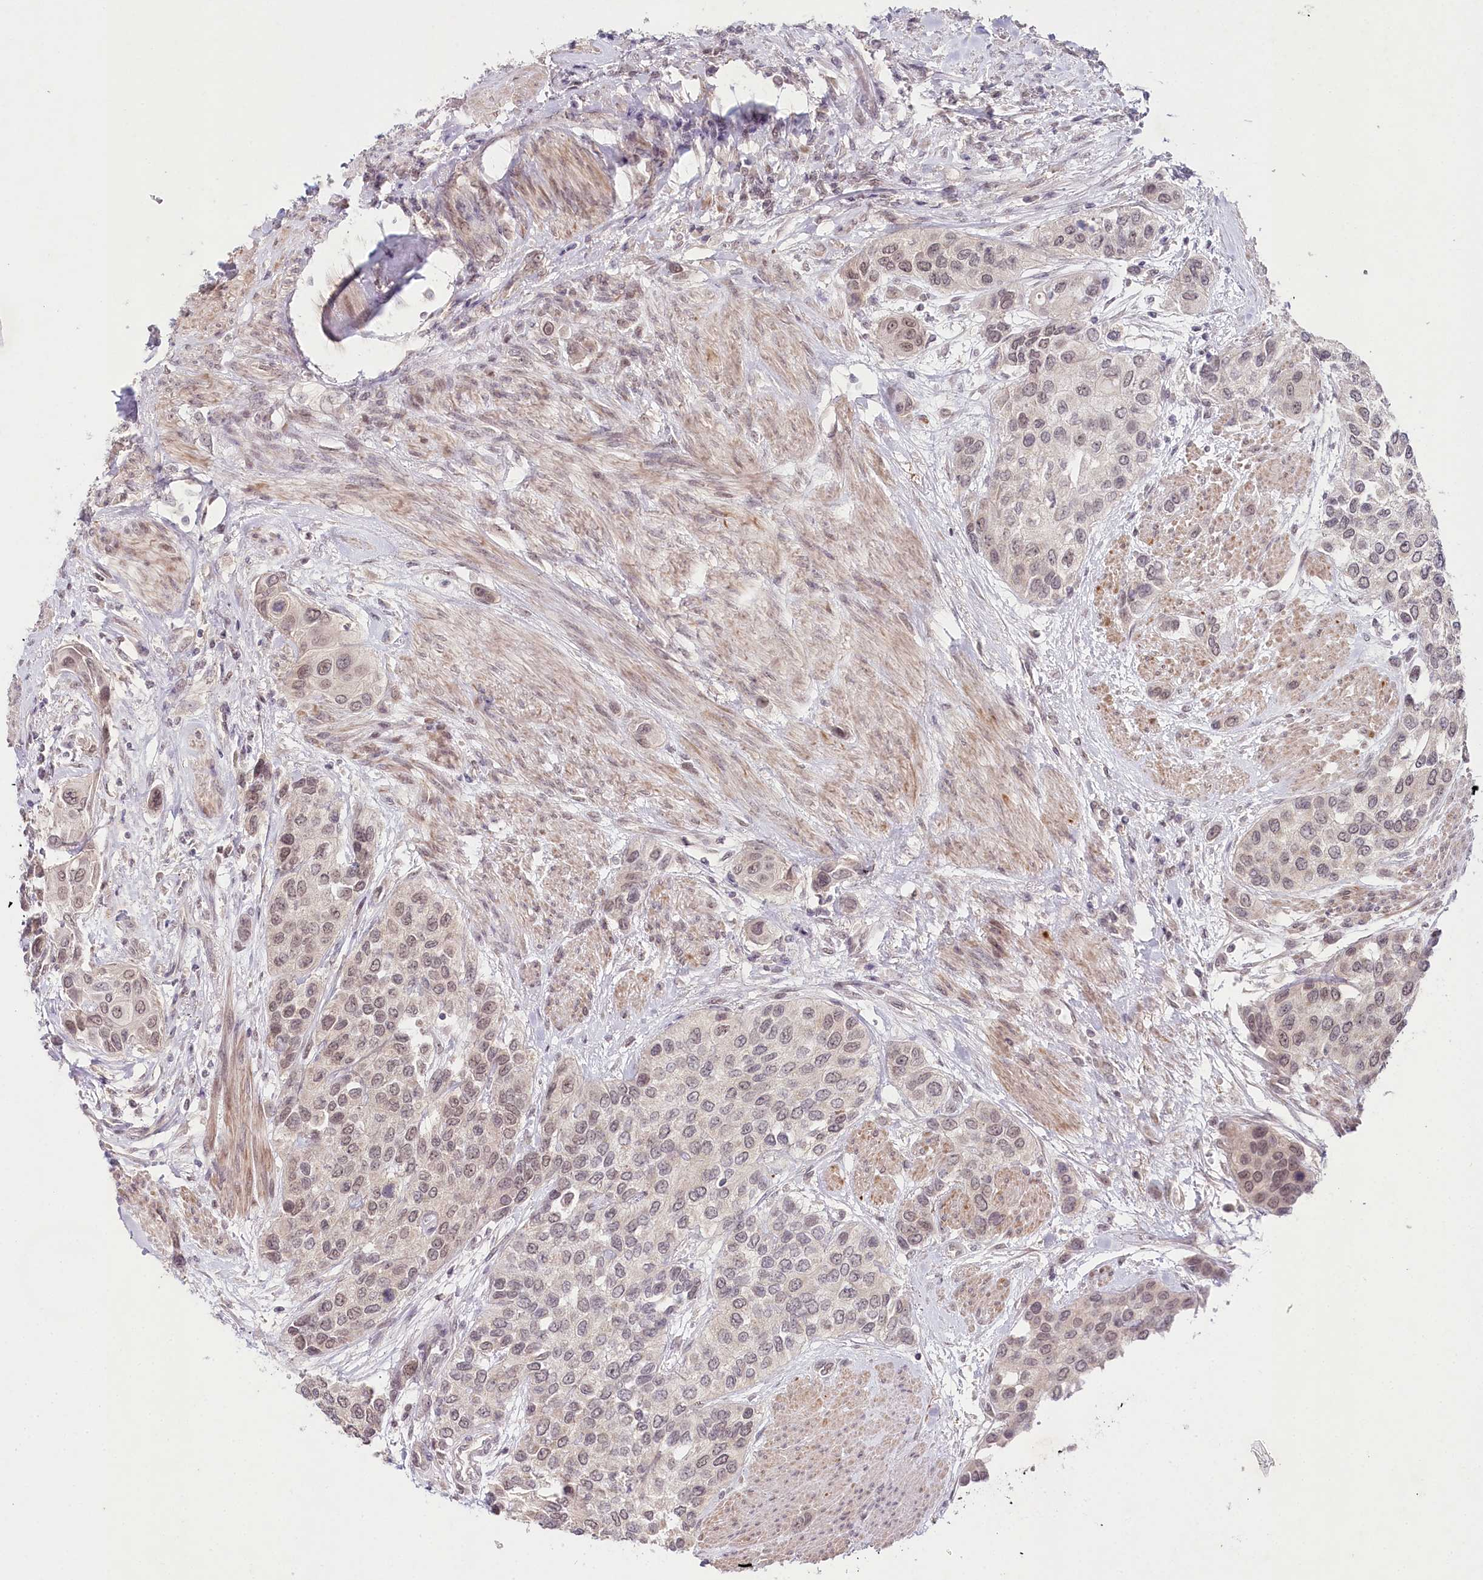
{"staining": {"intensity": "weak", "quantity": ">75%", "location": "nuclear"}, "tissue": "urothelial cancer", "cell_type": "Tumor cells", "image_type": "cancer", "snomed": [{"axis": "morphology", "description": "Normal tissue, NOS"}, {"axis": "morphology", "description": "Urothelial carcinoma, High grade"}, {"axis": "topography", "description": "Vascular tissue"}, {"axis": "topography", "description": "Urinary bladder"}], "caption": "A brown stain highlights weak nuclear staining of a protein in urothelial cancer tumor cells.", "gene": "AMTN", "patient": {"sex": "female", "age": 56}}